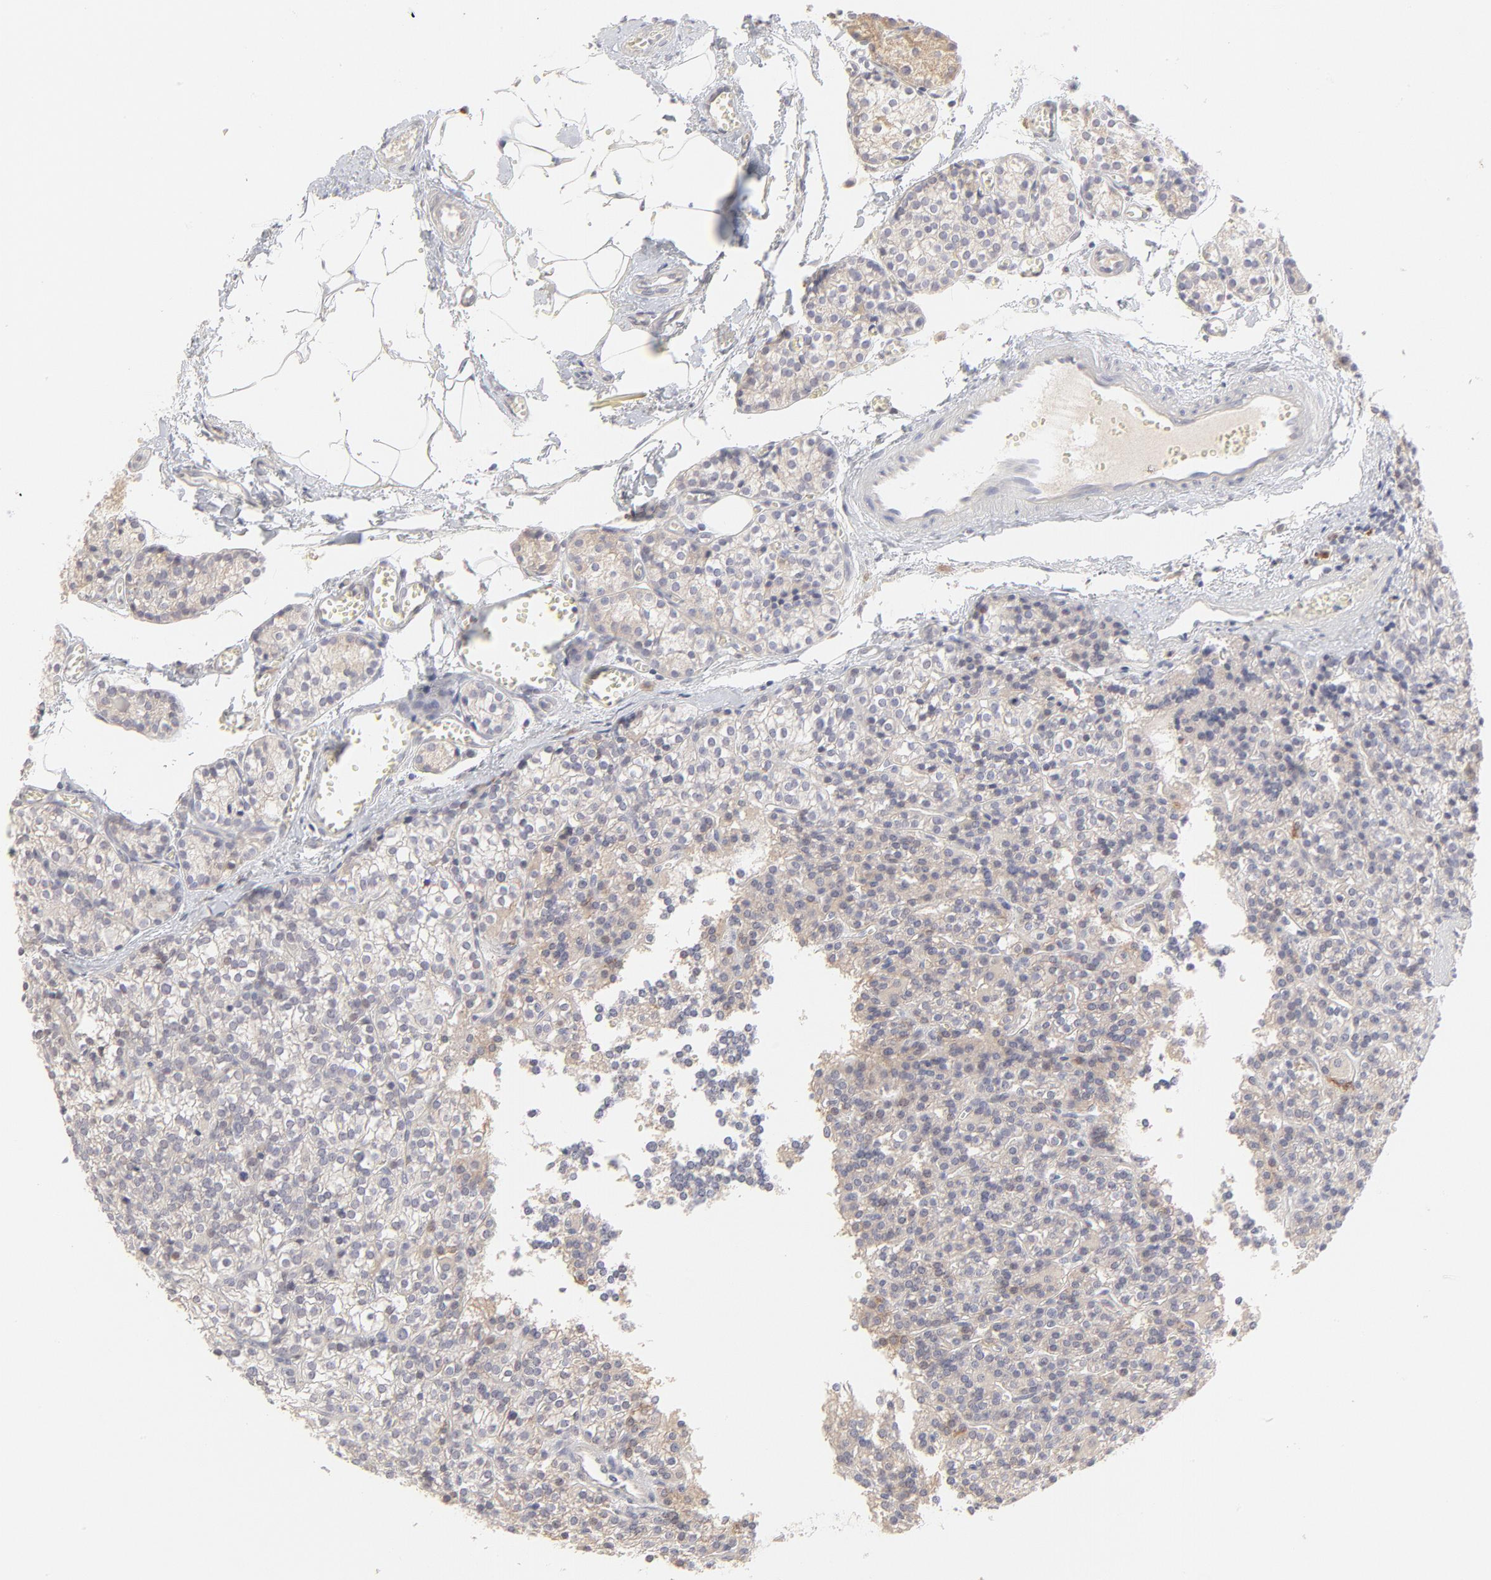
{"staining": {"intensity": "weak", "quantity": "<25%", "location": "cytoplasmic/membranous"}, "tissue": "parathyroid gland", "cell_type": "Glandular cells", "image_type": "normal", "snomed": [{"axis": "morphology", "description": "Normal tissue, NOS"}, {"axis": "topography", "description": "Parathyroid gland"}], "caption": "A high-resolution photomicrograph shows immunohistochemistry (IHC) staining of normal parathyroid gland, which exhibits no significant staining in glandular cells.", "gene": "ELF3", "patient": {"sex": "female", "age": 50}}